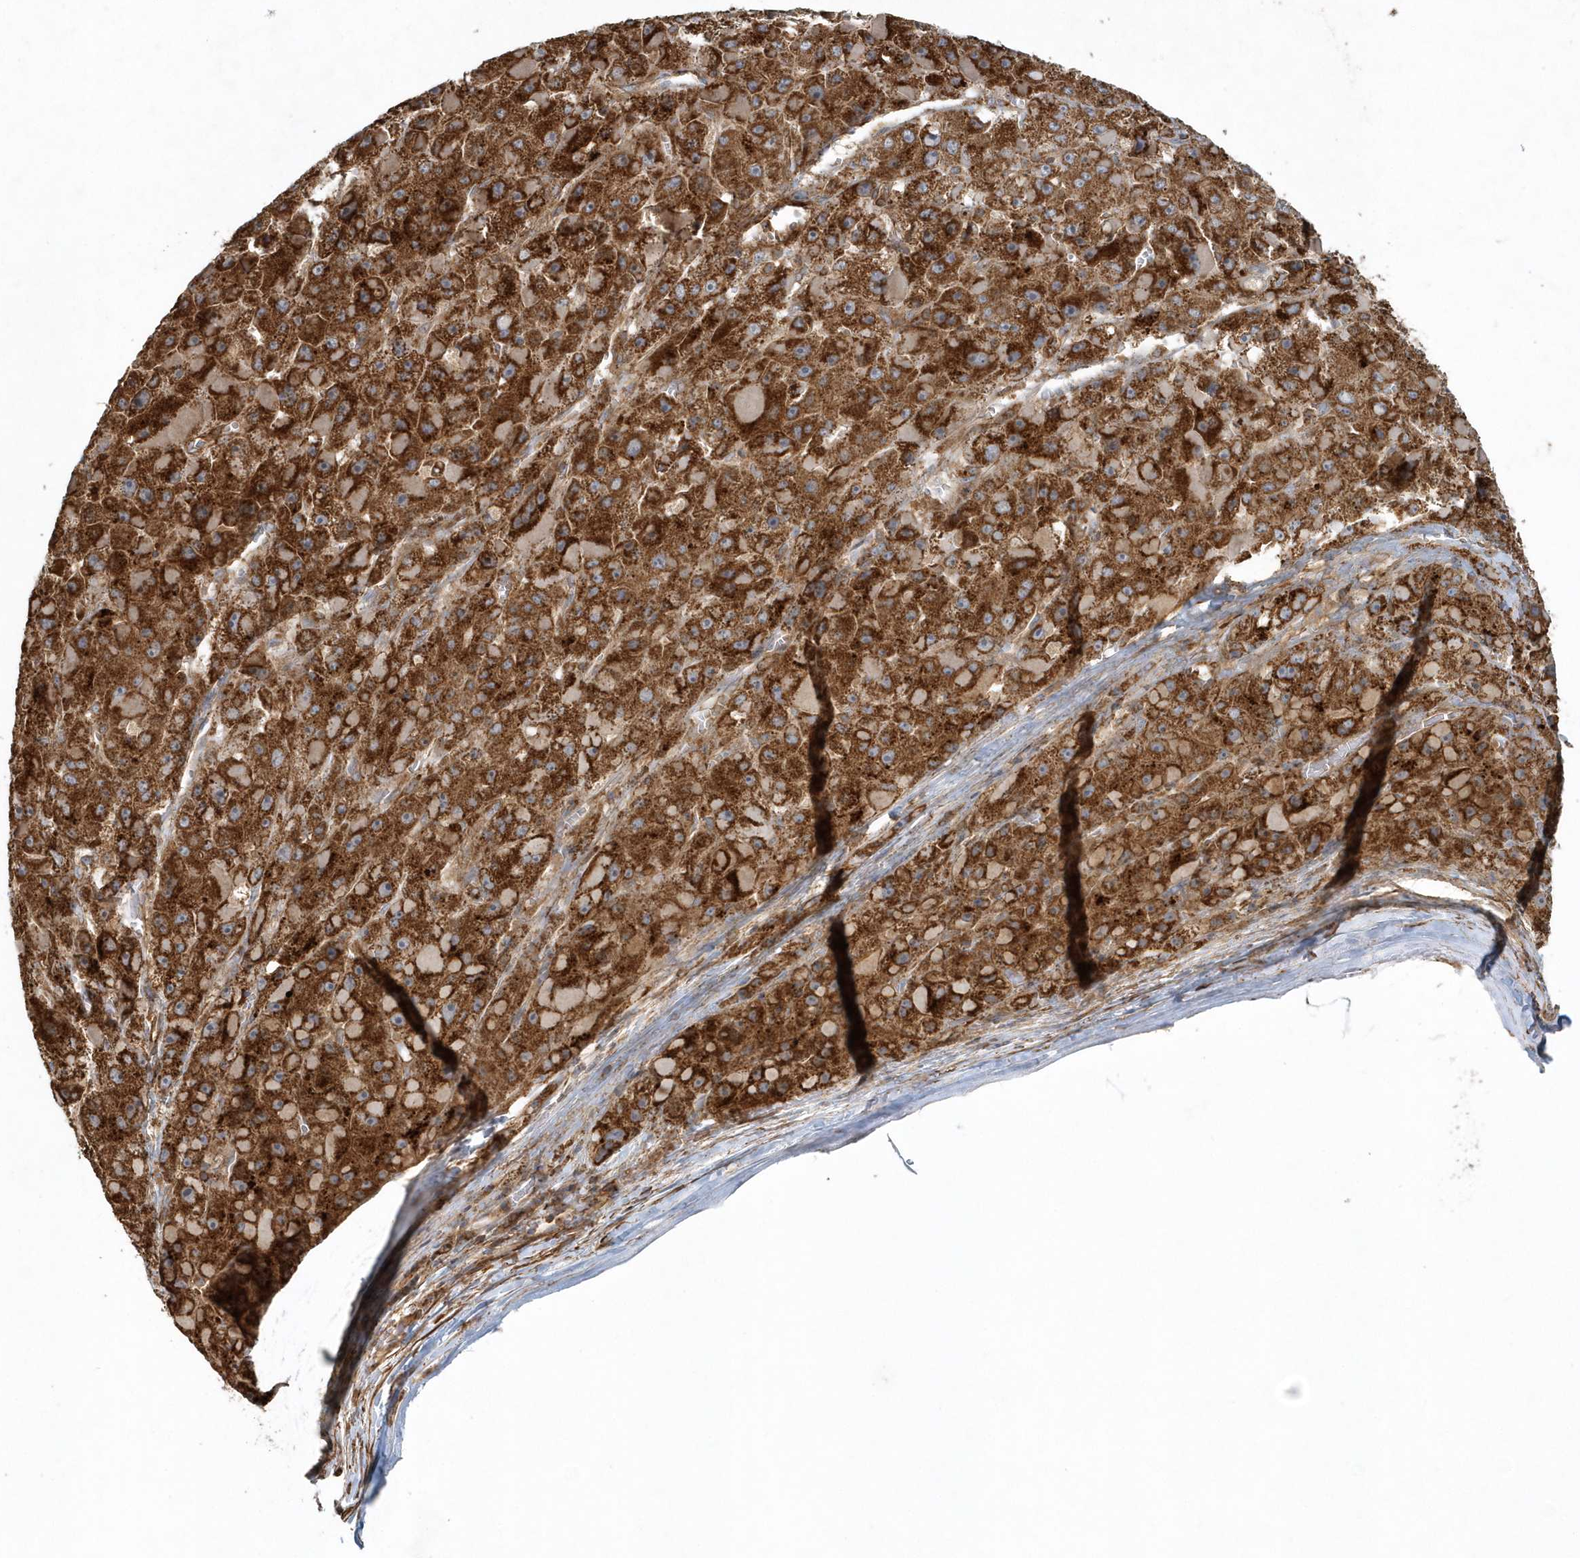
{"staining": {"intensity": "strong", "quantity": ">75%", "location": "cytoplasmic/membranous"}, "tissue": "liver cancer", "cell_type": "Tumor cells", "image_type": "cancer", "snomed": [{"axis": "morphology", "description": "Carcinoma, Hepatocellular, NOS"}, {"axis": "topography", "description": "Liver"}], "caption": "Immunohistochemical staining of liver cancer (hepatocellular carcinoma) displays strong cytoplasmic/membranous protein positivity in approximately >75% of tumor cells. The staining was performed using DAB (3,3'-diaminobenzidine) to visualize the protein expression in brown, while the nuclei were stained in blue with hematoxylin (Magnification: 20x).", "gene": "MMUT", "patient": {"sex": "female", "age": 73}}